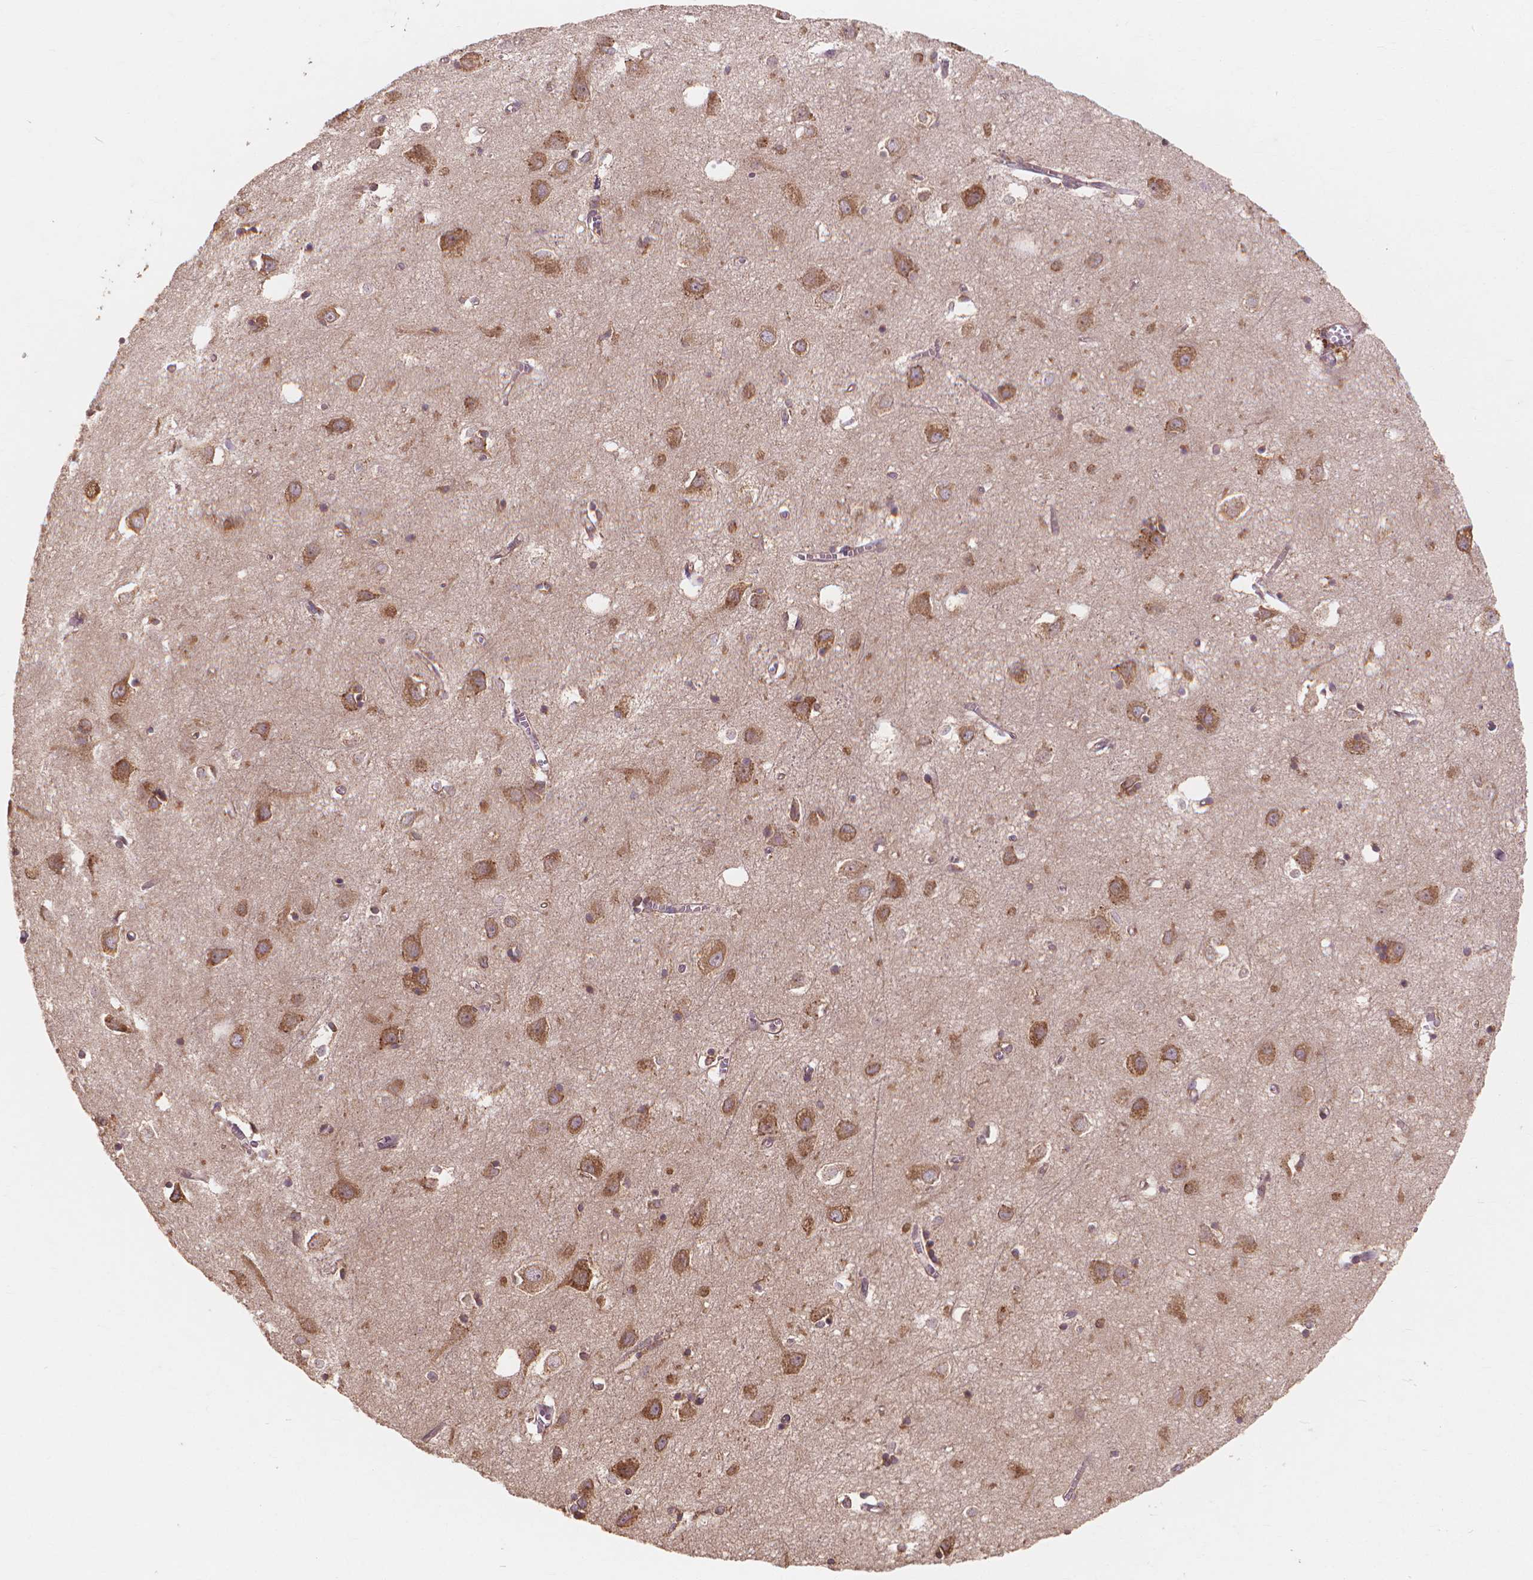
{"staining": {"intensity": "moderate", "quantity": ">75%", "location": "cytoplasmic/membranous"}, "tissue": "cerebral cortex", "cell_type": "Endothelial cells", "image_type": "normal", "snomed": [{"axis": "morphology", "description": "Normal tissue, NOS"}, {"axis": "topography", "description": "Cerebral cortex"}], "caption": "Brown immunohistochemical staining in unremarkable human cerebral cortex reveals moderate cytoplasmic/membranous positivity in about >75% of endothelial cells.", "gene": "TAB2", "patient": {"sex": "male", "age": 70}}